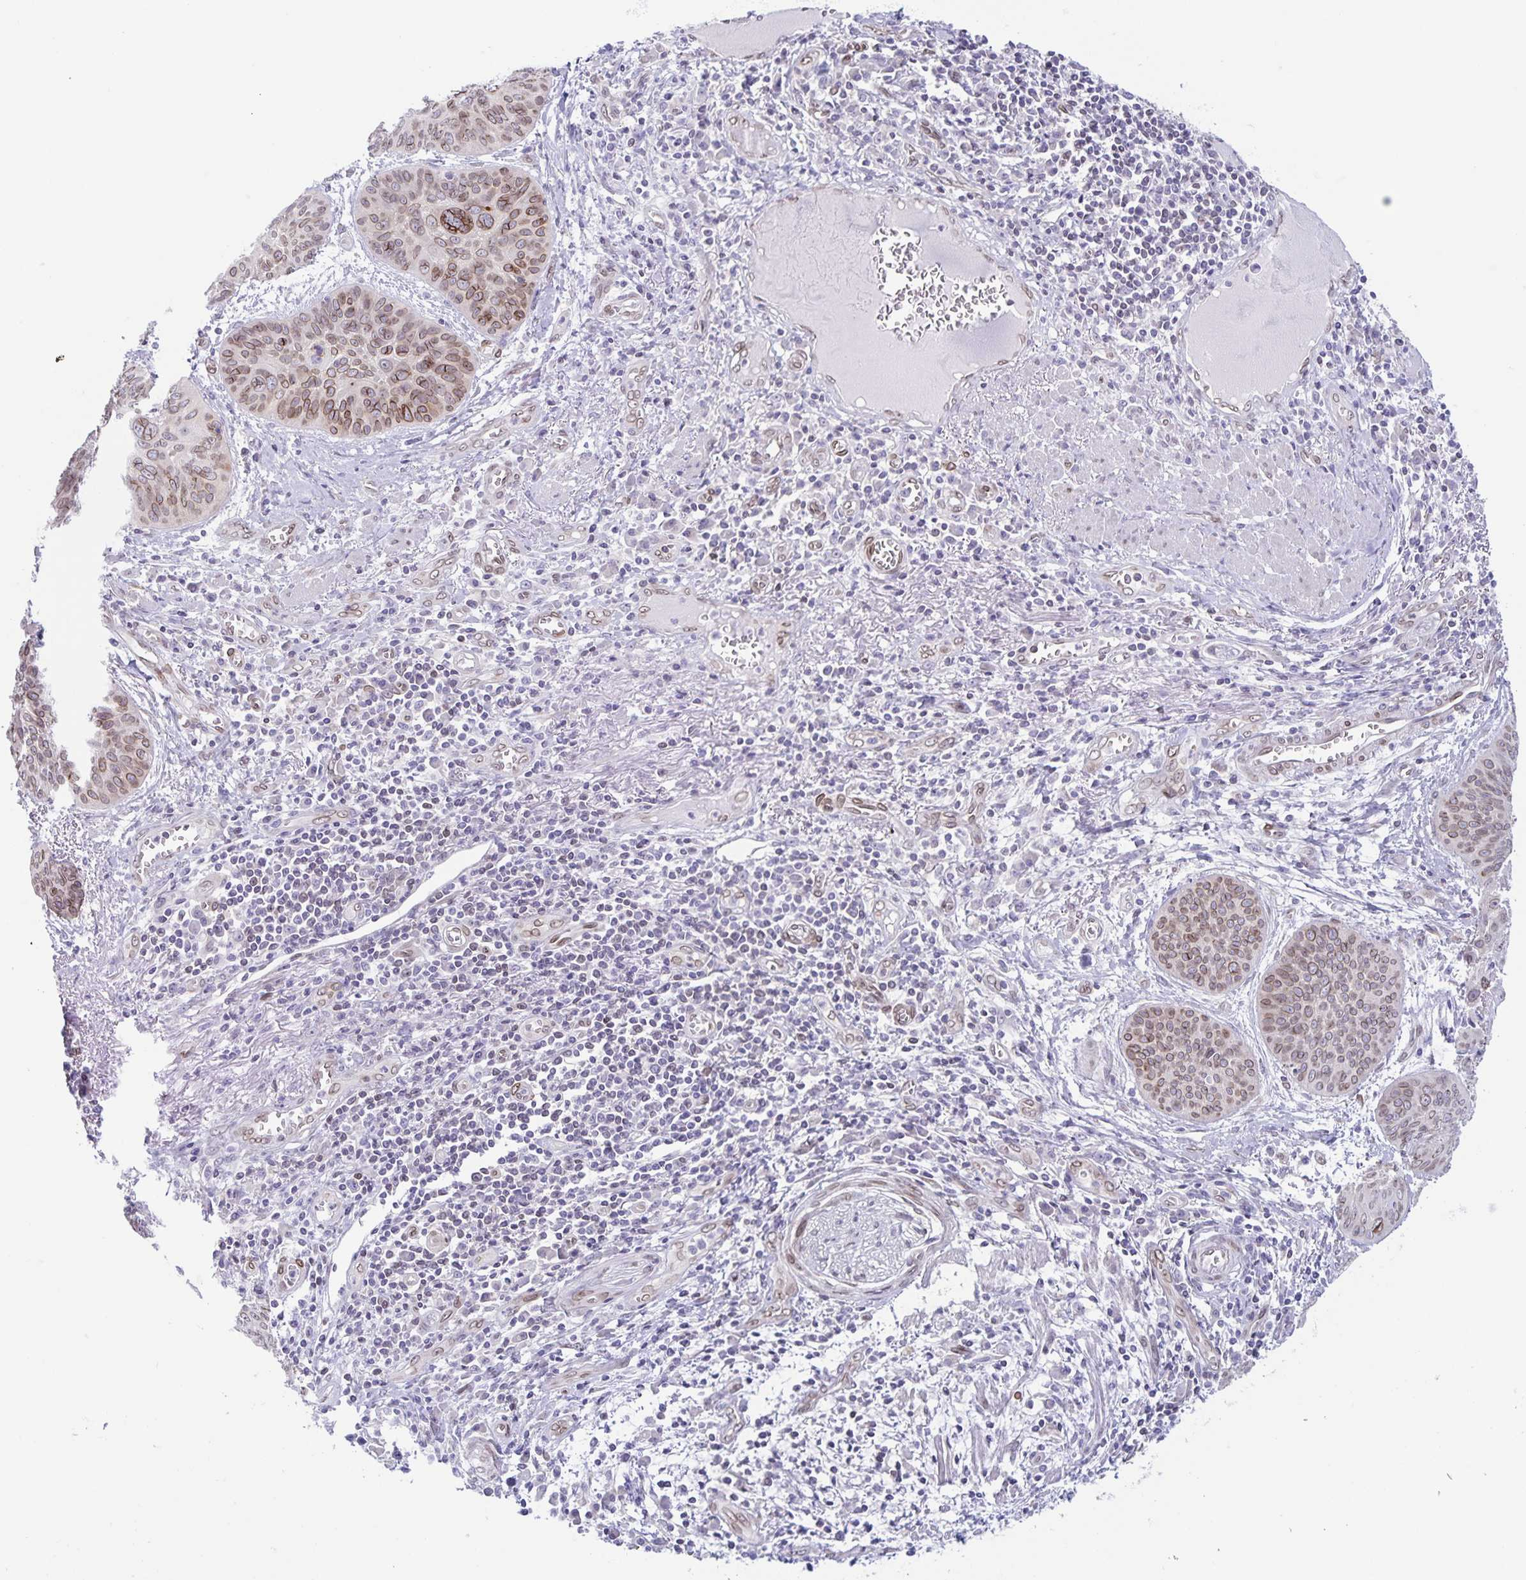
{"staining": {"intensity": "moderate", "quantity": ">75%", "location": "cytoplasmic/membranous,nuclear"}, "tissue": "lung cancer", "cell_type": "Tumor cells", "image_type": "cancer", "snomed": [{"axis": "morphology", "description": "Squamous cell carcinoma, NOS"}, {"axis": "topography", "description": "Lung"}], "caption": "The photomicrograph shows a brown stain indicating the presence of a protein in the cytoplasmic/membranous and nuclear of tumor cells in lung cancer.", "gene": "SYNE2", "patient": {"sex": "male", "age": 74}}